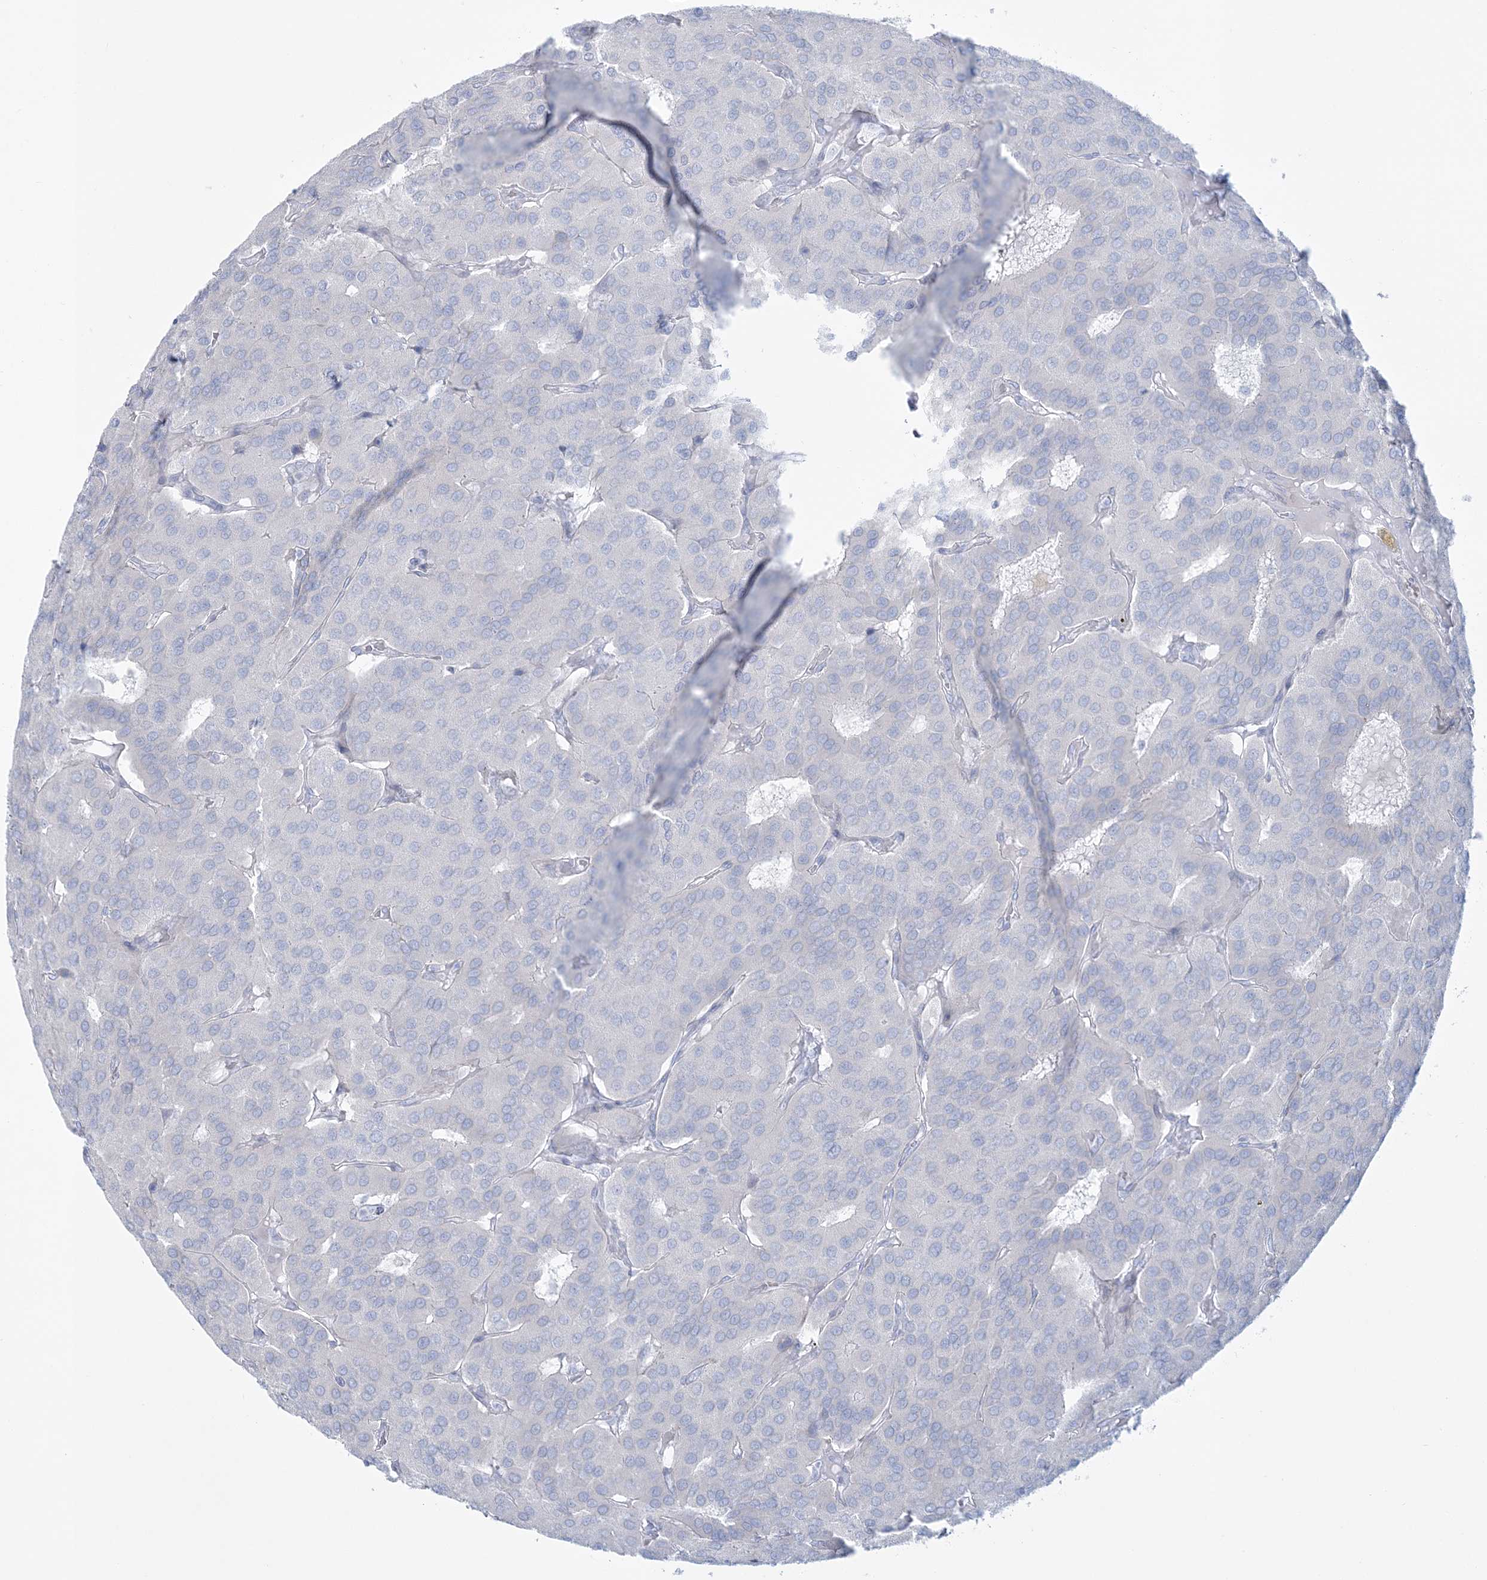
{"staining": {"intensity": "negative", "quantity": "none", "location": "none"}, "tissue": "parathyroid gland", "cell_type": "Glandular cells", "image_type": "normal", "snomed": [{"axis": "morphology", "description": "Normal tissue, NOS"}, {"axis": "morphology", "description": "Adenoma, NOS"}, {"axis": "topography", "description": "Parathyroid gland"}], "caption": "This micrograph is of unremarkable parathyroid gland stained with immunohistochemistry to label a protein in brown with the nuclei are counter-stained blue. There is no positivity in glandular cells. (Brightfield microscopy of DAB (3,3'-diaminobenzidine) immunohistochemistry (IHC) at high magnification).", "gene": "ADGB", "patient": {"sex": "female", "age": 86}}